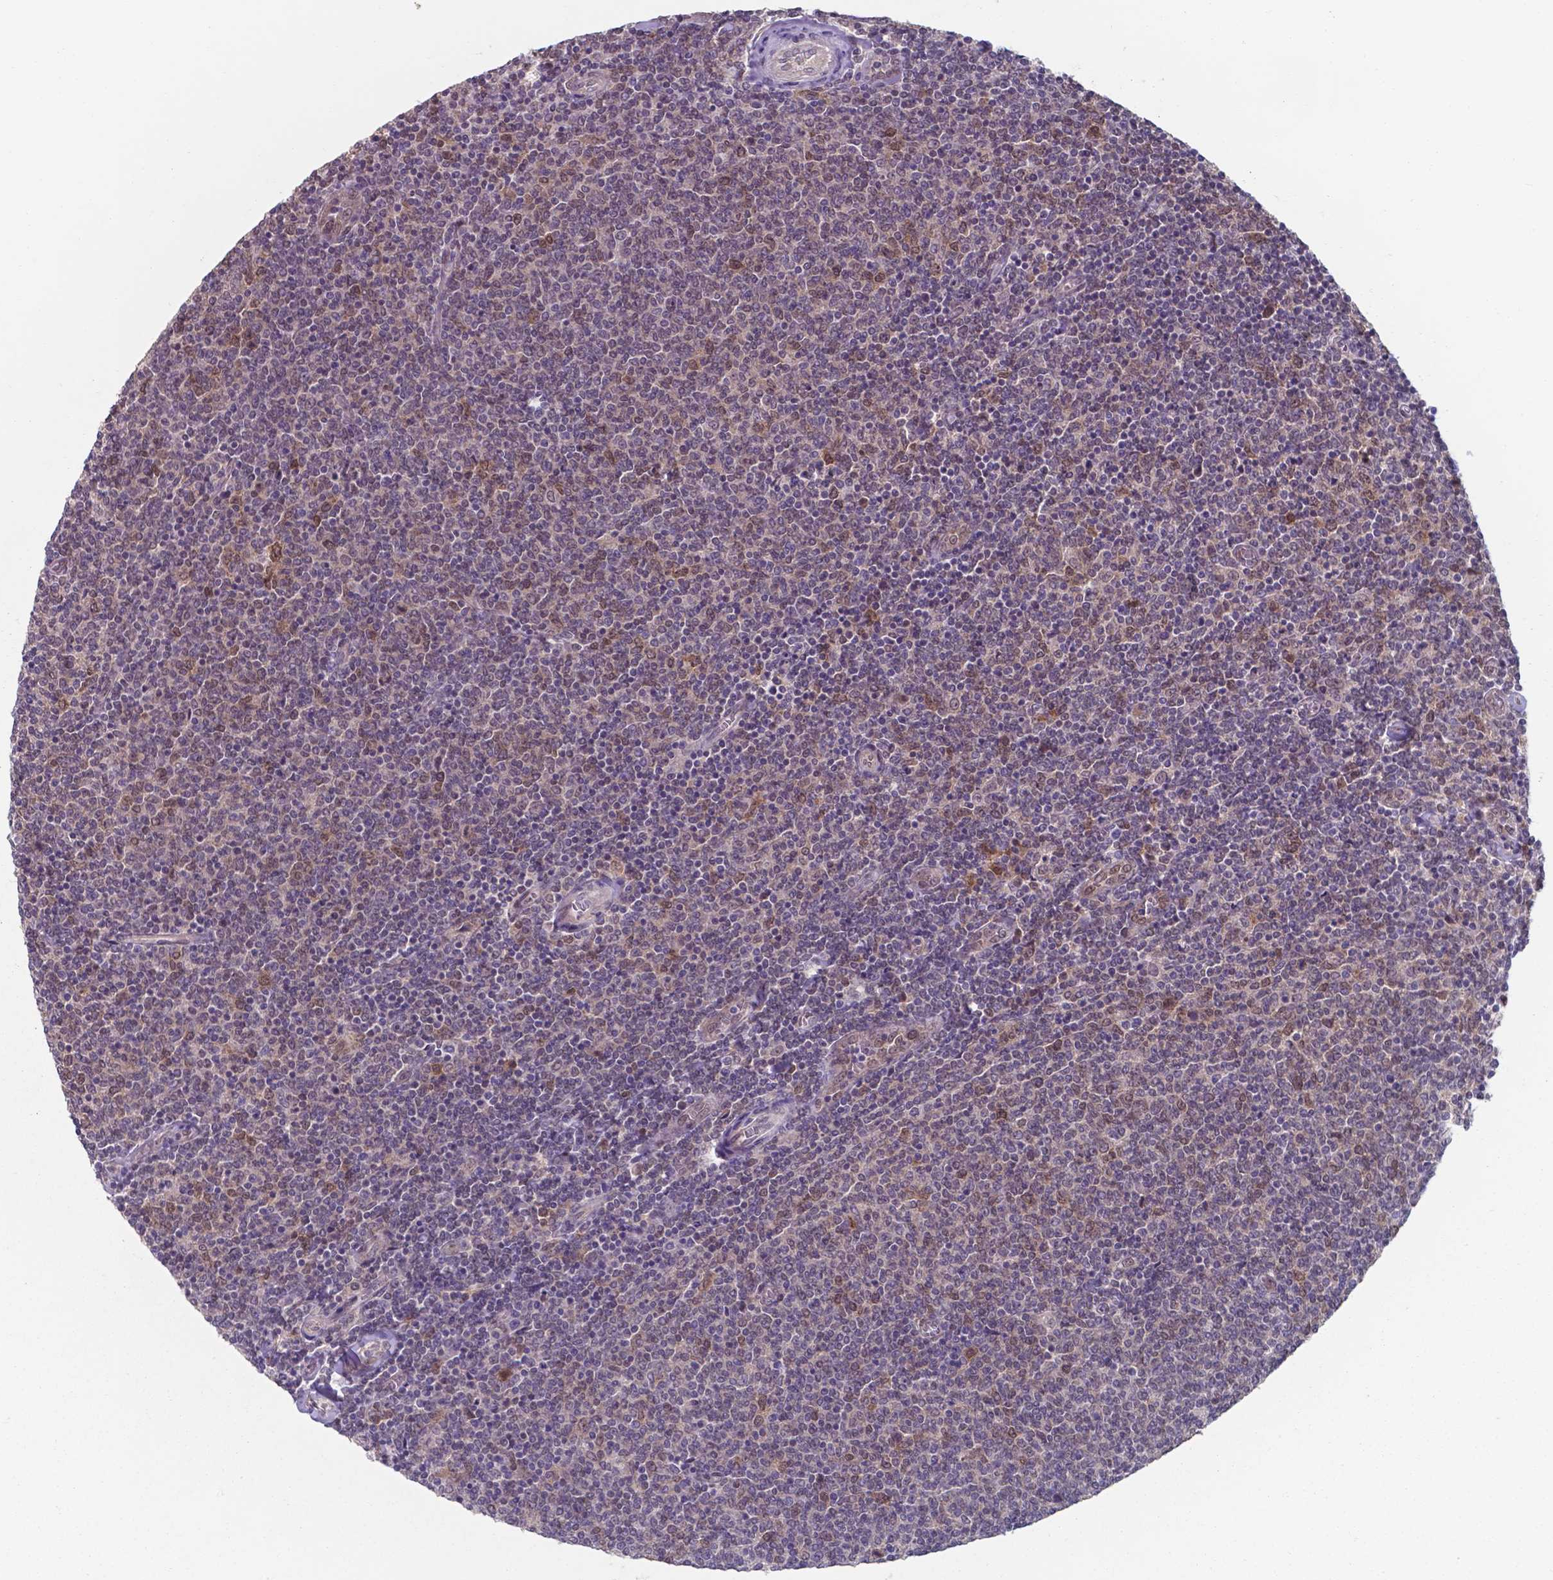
{"staining": {"intensity": "negative", "quantity": "none", "location": "none"}, "tissue": "lymphoma", "cell_type": "Tumor cells", "image_type": "cancer", "snomed": [{"axis": "morphology", "description": "Malignant lymphoma, non-Hodgkin's type, Low grade"}, {"axis": "topography", "description": "Lymph node"}], "caption": "Immunohistochemistry histopathology image of low-grade malignant lymphoma, non-Hodgkin's type stained for a protein (brown), which shows no expression in tumor cells.", "gene": "UBE2E2", "patient": {"sex": "male", "age": 52}}